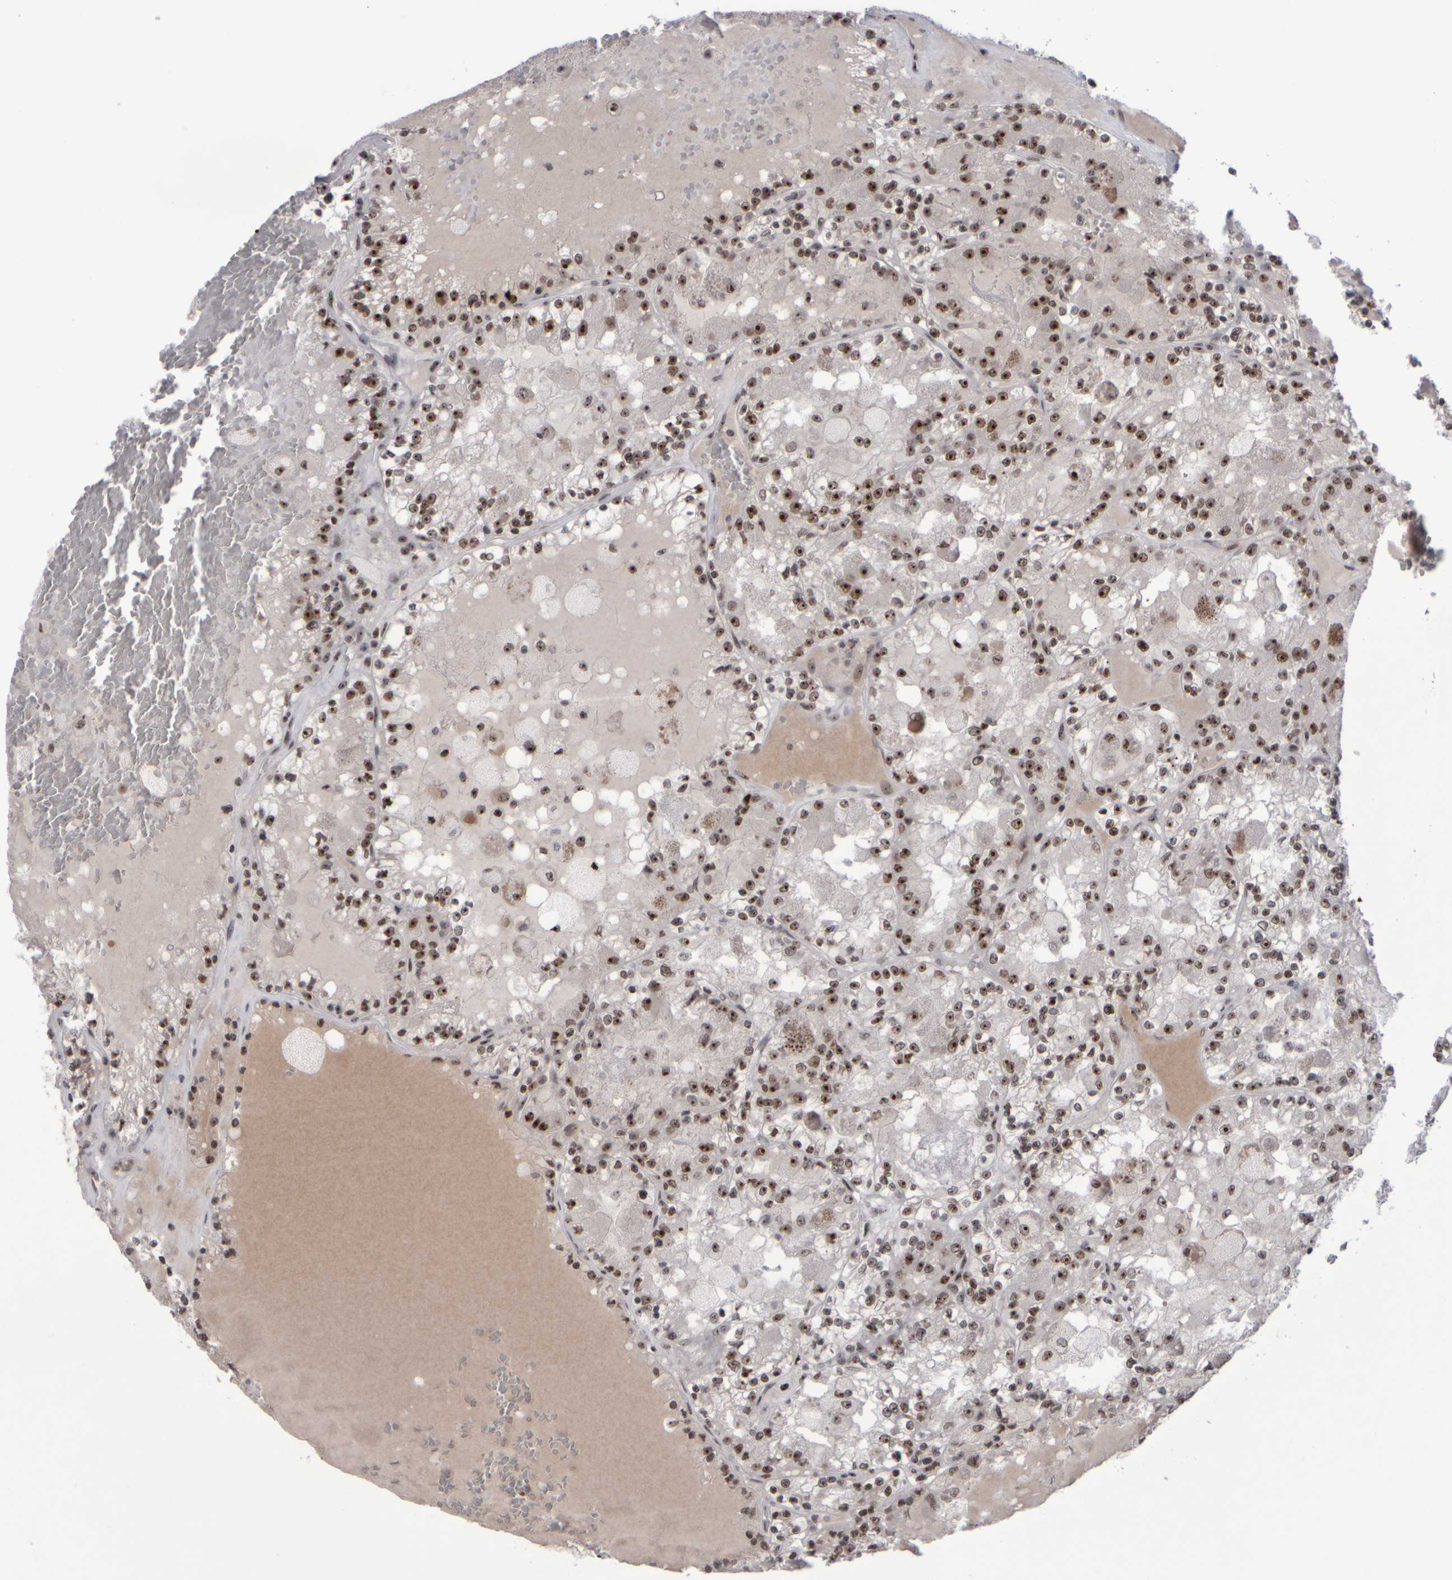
{"staining": {"intensity": "moderate", "quantity": ">75%", "location": "nuclear"}, "tissue": "renal cancer", "cell_type": "Tumor cells", "image_type": "cancer", "snomed": [{"axis": "morphology", "description": "Adenocarcinoma, NOS"}, {"axis": "topography", "description": "Kidney"}], "caption": "IHC (DAB (3,3'-diaminobenzidine)) staining of renal cancer (adenocarcinoma) demonstrates moderate nuclear protein staining in approximately >75% of tumor cells. (DAB (3,3'-diaminobenzidine) = brown stain, brightfield microscopy at high magnification).", "gene": "SURF6", "patient": {"sex": "female", "age": 56}}